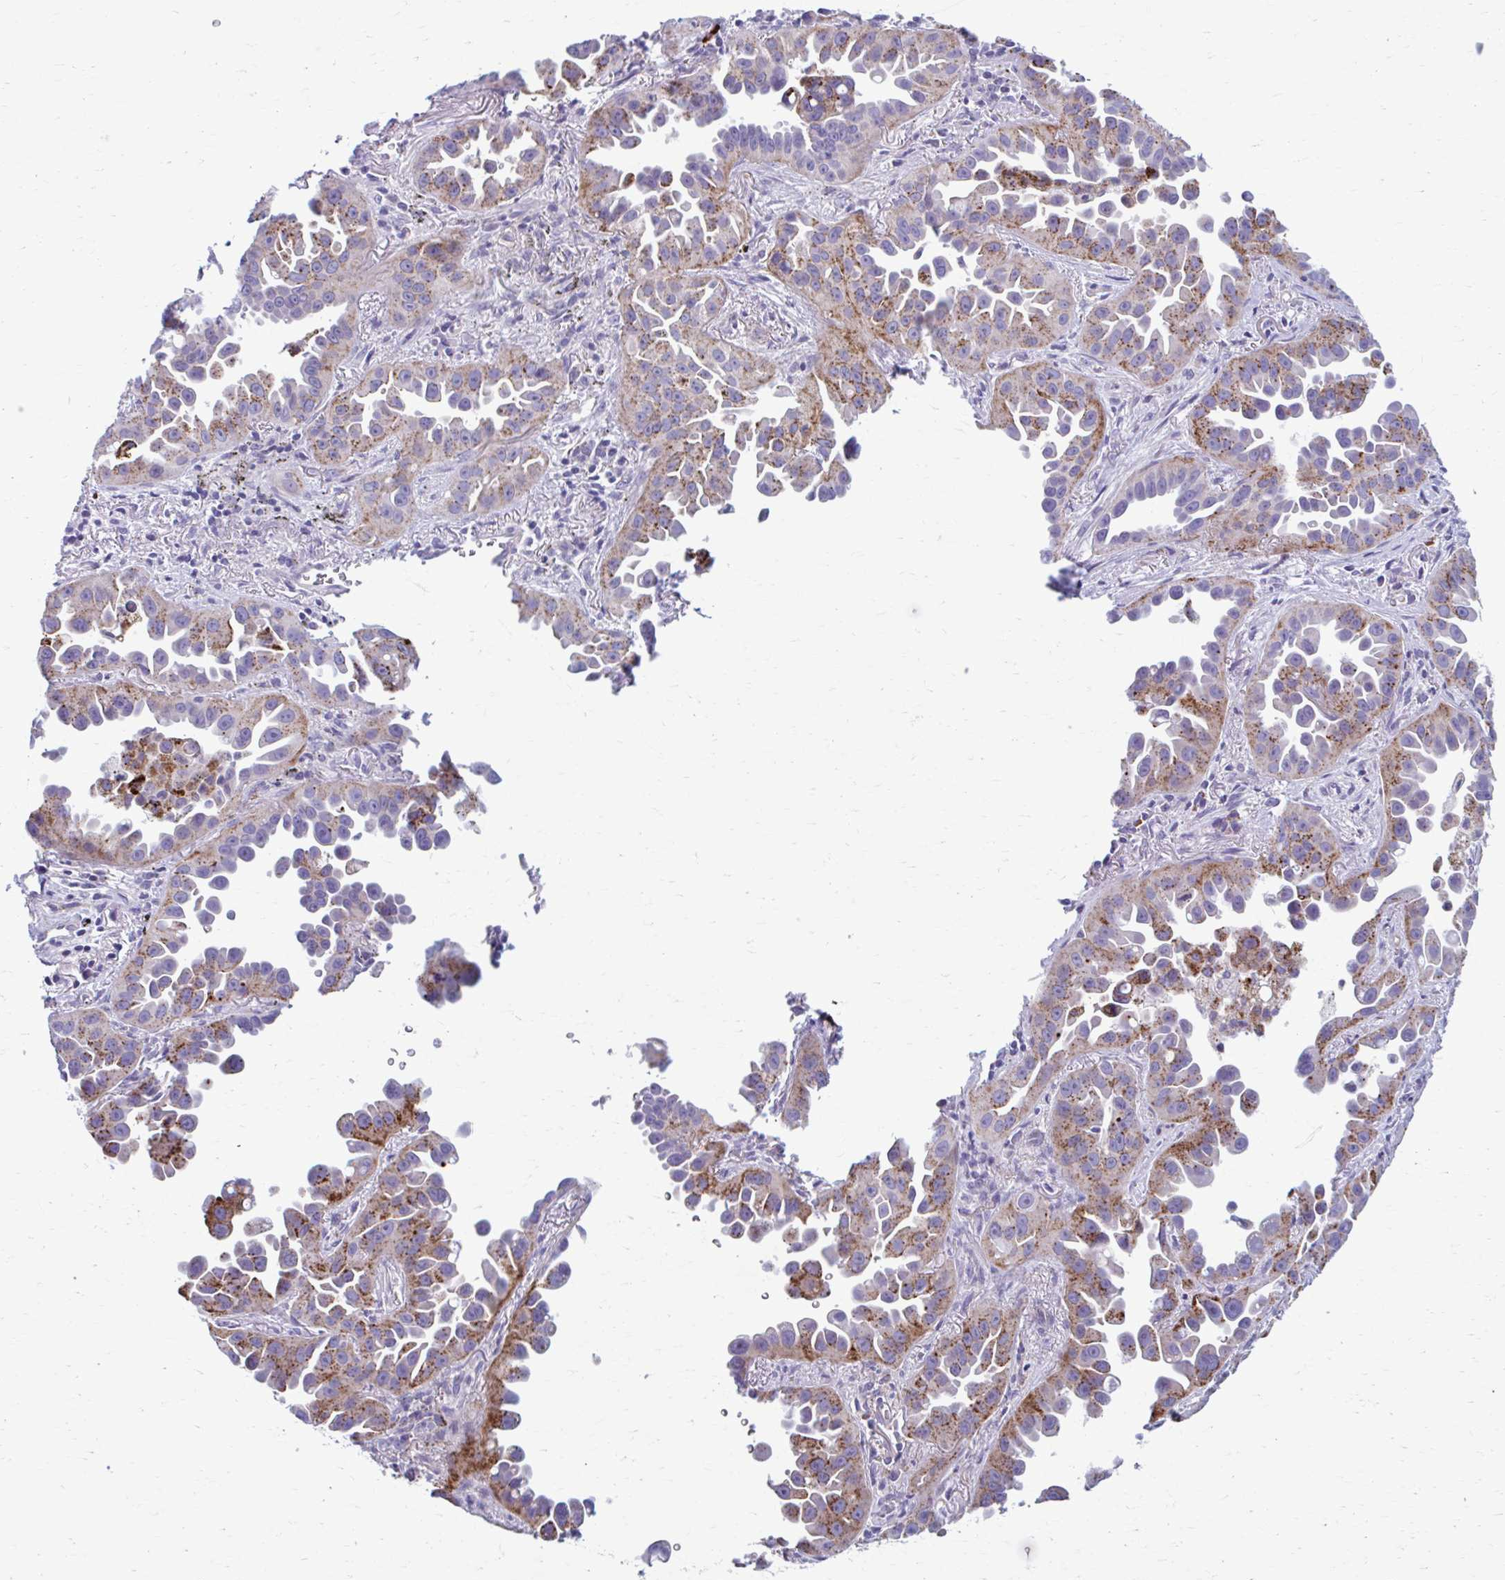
{"staining": {"intensity": "moderate", "quantity": "25%-75%", "location": "cytoplasmic/membranous"}, "tissue": "lung cancer", "cell_type": "Tumor cells", "image_type": "cancer", "snomed": [{"axis": "morphology", "description": "Adenocarcinoma, NOS"}, {"axis": "topography", "description": "Lung"}], "caption": "Immunohistochemistry micrograph of adenocarcinoma (lung) stained for a protein (brown), which shows medium levels of moderate cytoplasmic/membranous expression in about 25%-75% of tumor cells.", "gene": "C12orf71", "patient": {"sex": "male", "age": 68}}